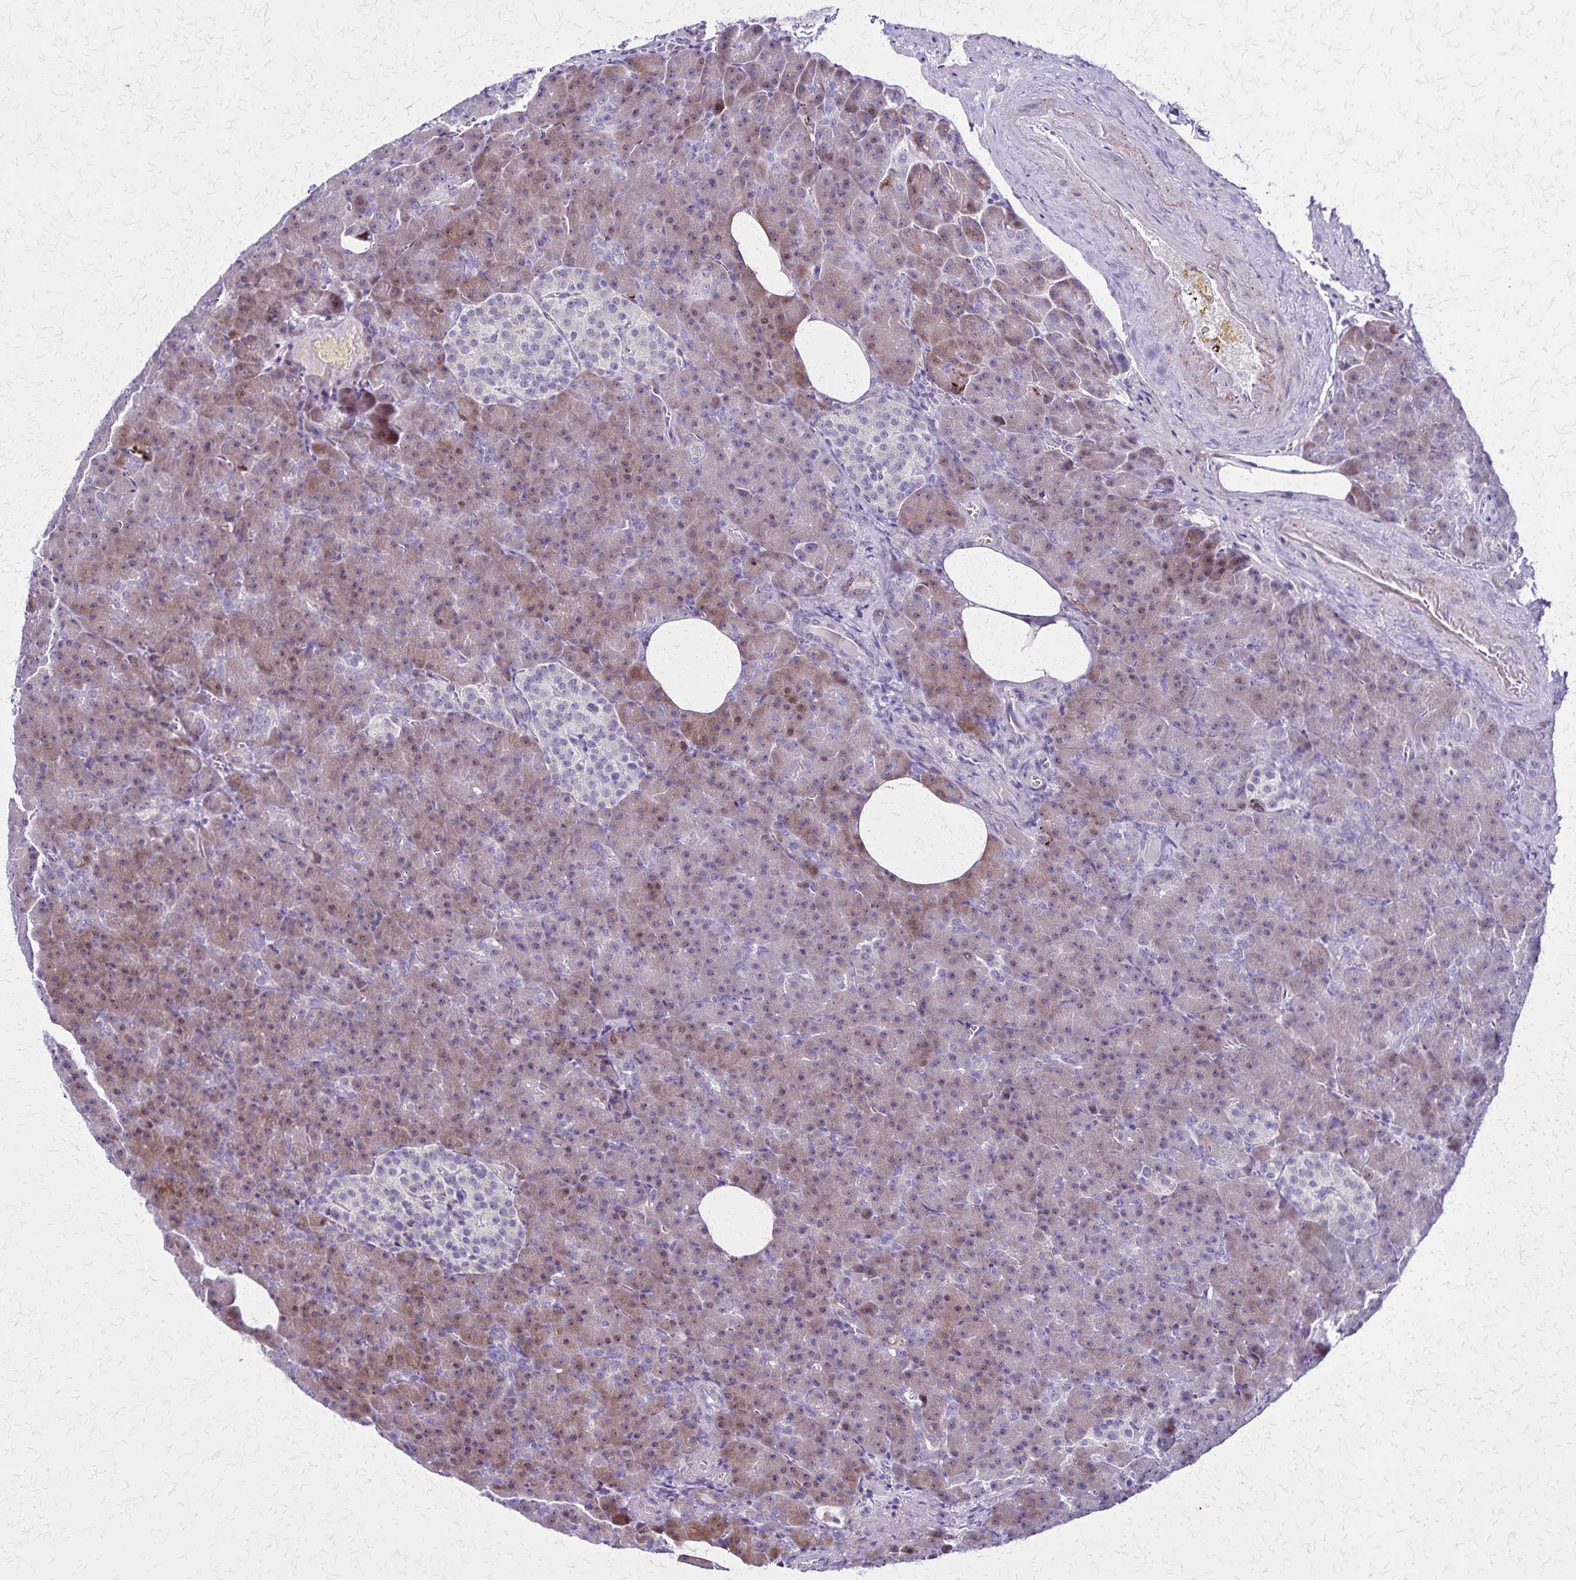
{"staining": {"intensity": "weak", "quantity": "25%-75%", "location": "cytoplasmic/membranous,nuclear"}, "tissue": "pancreas", "cell_type": "Exocrine glandular cells", "image_type": "normal", "snomed": [{"axis": "morphology", "description": "Normal tissue, NOS"}, {"axis": "topography", "description": "Pancreas"}], "caption": "A high-resolution photomicrograph shows immunohistochemistry staining of benign pancreas, which displays weak cytoplasmic/membranous,nuclear expression in about 25%-75% of exocrine glandular cells.", "gene": "OR51B5", "patient": {"sex": "female", "age": 74}}